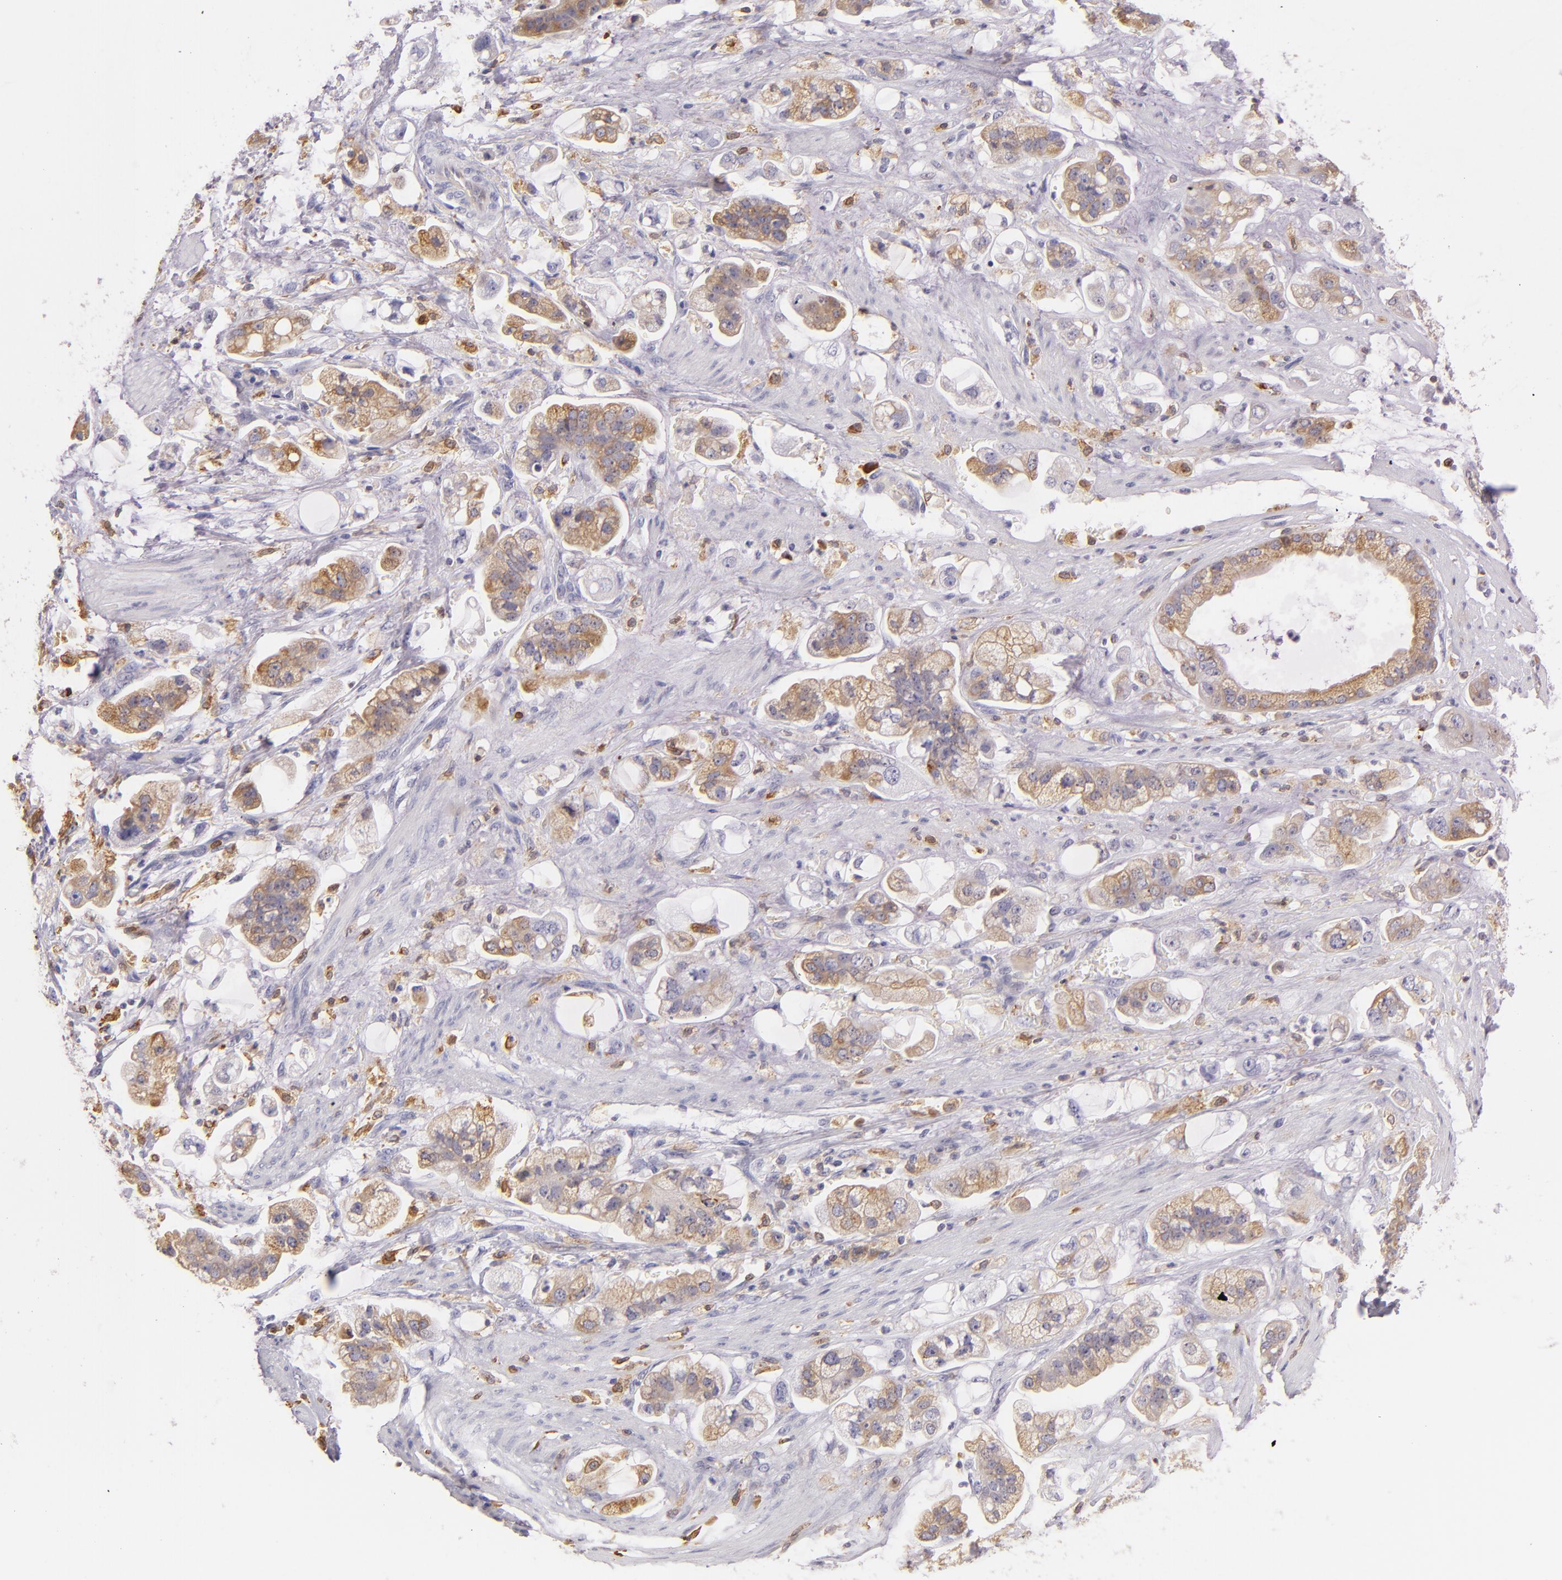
{"staining": {"intensity": "weak", "quantity": "25%-75%", "location": "cytoplasmic/membranous"}, "tissue": "stomach cancer", "cell_type": "Tumor cells", "image_type": "cancer", "snomed": [{"axis": "morphology", "description": "Adenocarcinoma, NOS"}, {"axis": "topography", "description": "Stomach"}], "caption": "Human stomach cancer (adenocarcinoma) stained with a brown dye exhibits weak cytoplasmic/membranous positive staining in about 25%-75% of tumor cells.", "gene": "CD74", "patient": {"sex": "male", "age": 62}}